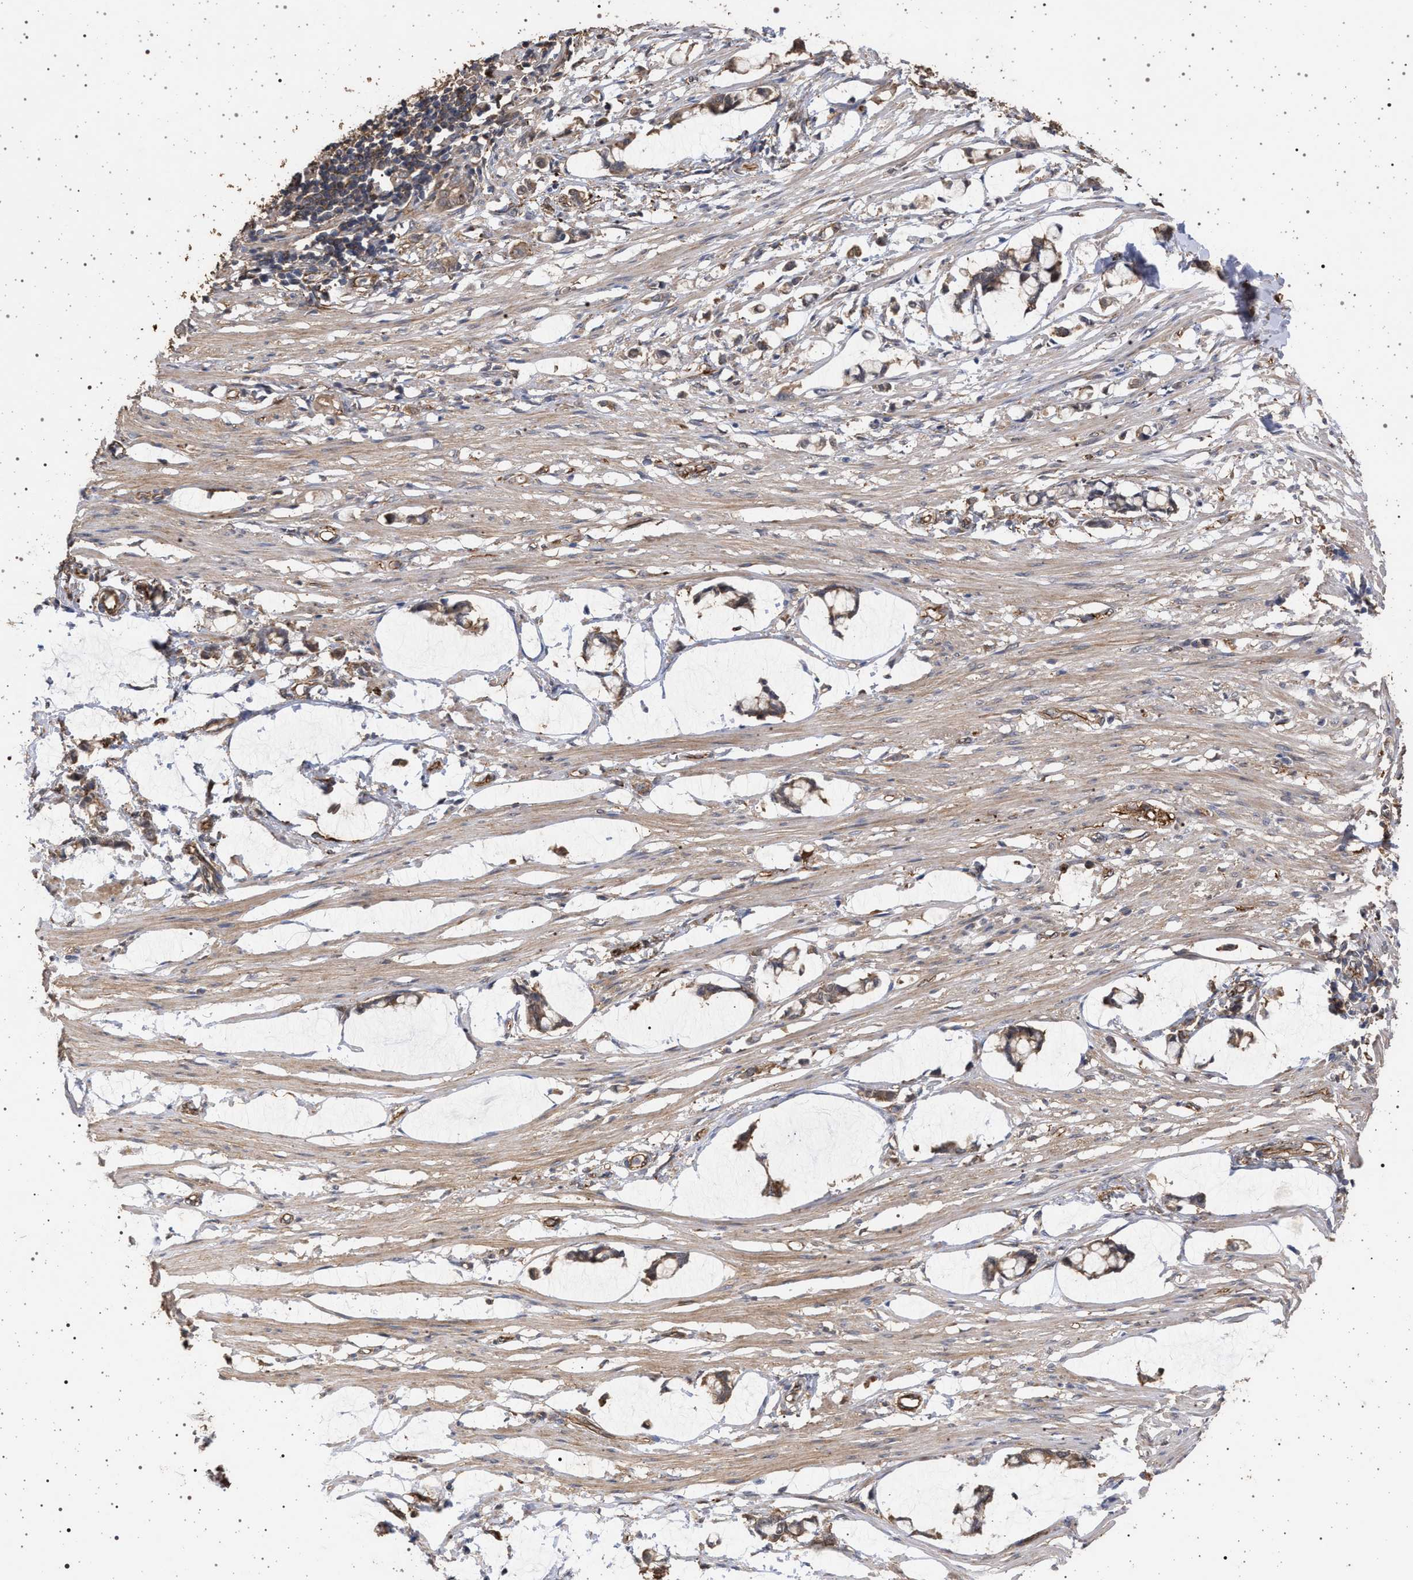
{"staining": {"intensity": "weak", "quantity": "25%-75%", "location": "cytoplasmic/membranous"}, "tissue": "smooth muscle", "cell_type": "Smooth muscle cells", "image_type": "normal", "snomed": [{"axis": "morphology", "description": "Normal tissue, NOS"}, {"axis": "morphology", "description": "Adenocarcinoma, NOS"}, {"axis": "topography", "description": "Smooth muscle"}, {"axis": "topography", "description": "Colon"}], "caption": "Protein positivity by immunohistochemistry (IHC) demonstrates weak cytoplasmic/membranous staining in about 25%-75% of smooth muscle cells in normal smooth muscle. (DAB (3,3'-diaminobenzidine) IHC with brightfield microscopy, high magnification).", "gene": "IFT20", "patient": {"sex": "male", "age": 14}}